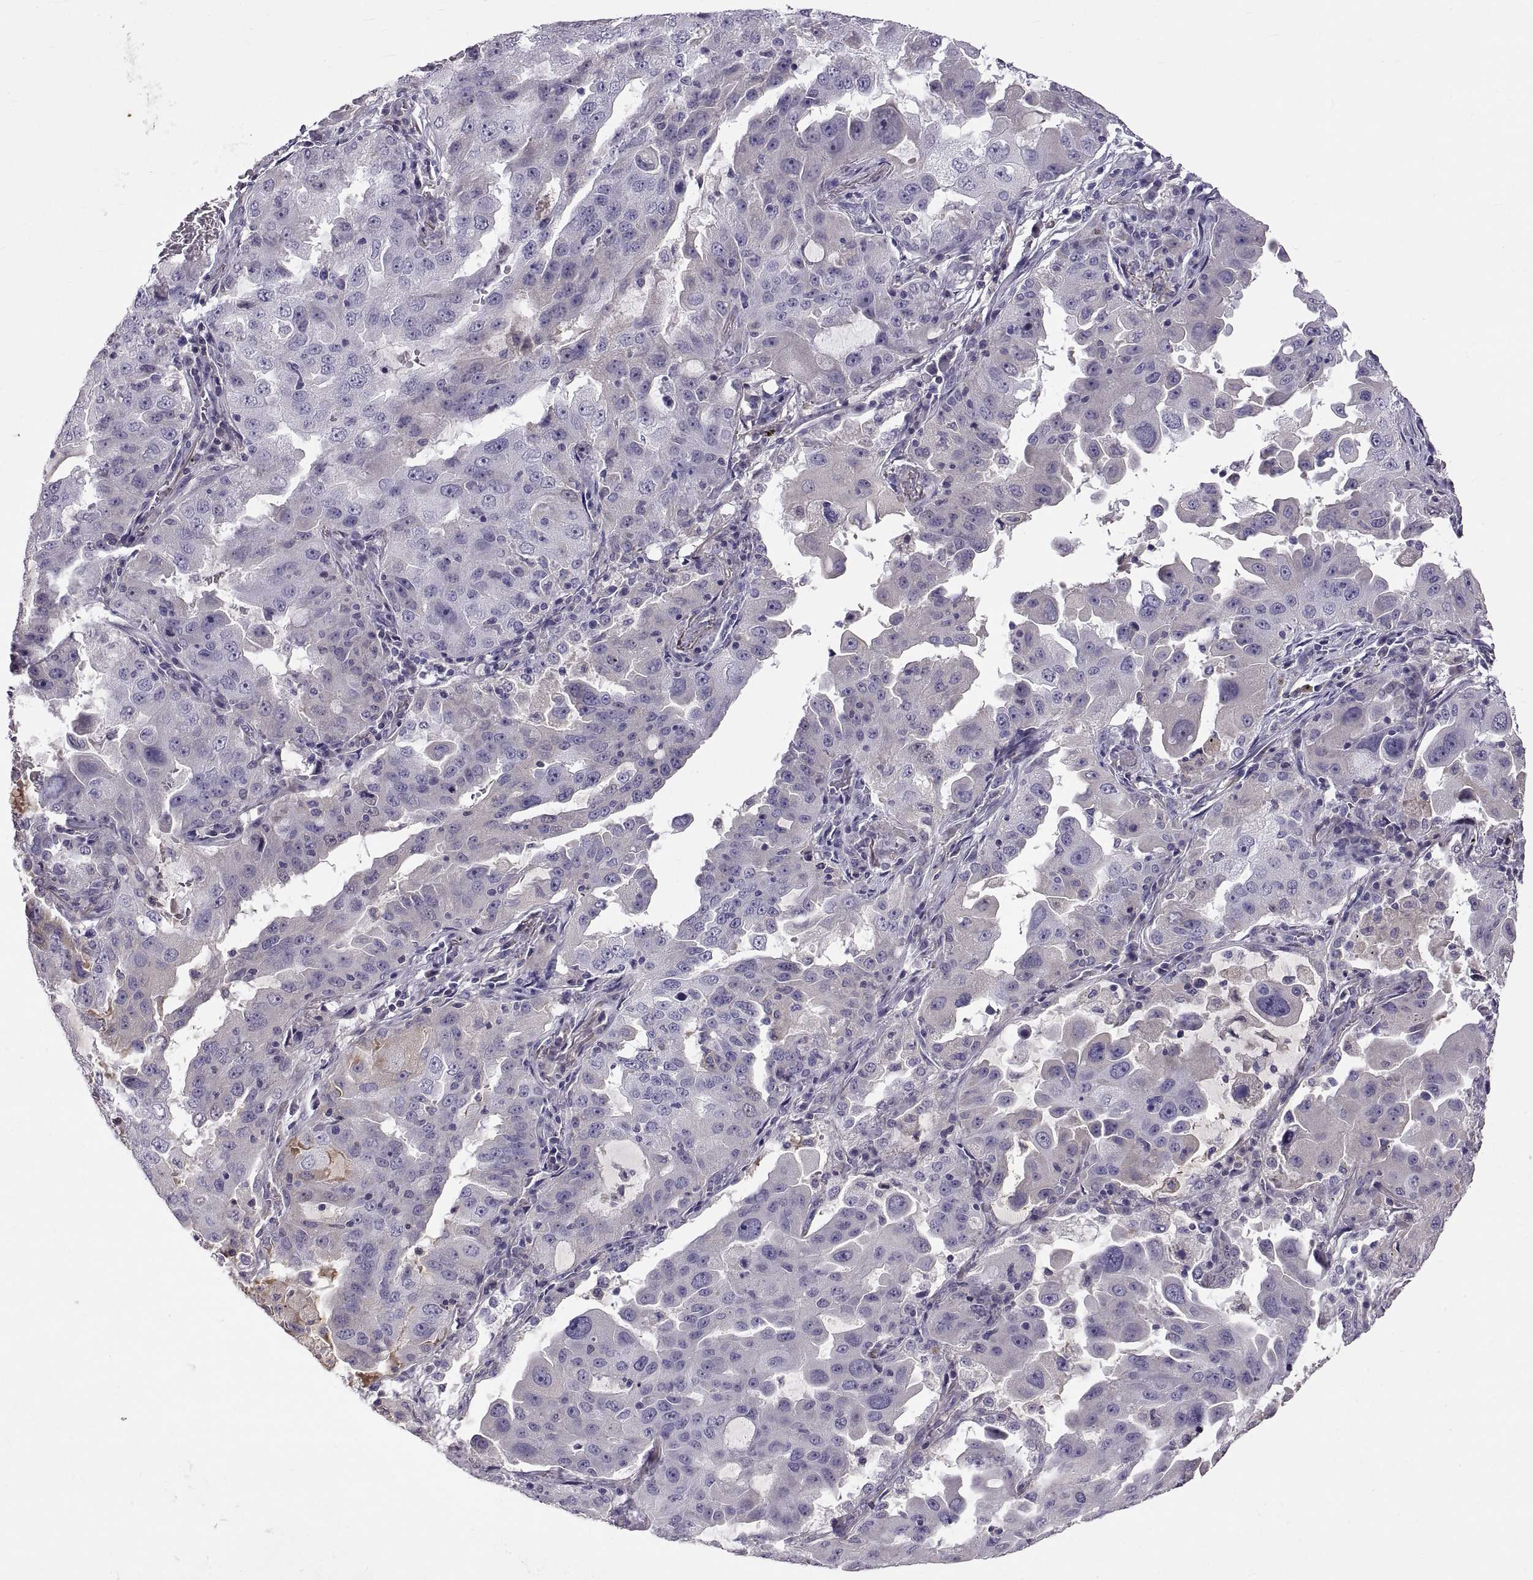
{"staining": {"intensity": "negative", "quantity": "none", "location": "none"}, "tissue": "lung cancer", "cell_type": "Tumor cells", "image_type": "cancer", "snomed": [{"axis": "morphology", "description": "Adenocarcinoma, NOS"}, {"axis": "topography", "description": "Lung"}], "caption": "High magnification brightfield microscopy of lung cancer (adenocarcinoma) stained with DAB (brown) and counterstained with hematoxylin (blue): tumor cells show no significant expression.", "gene": "ADAM32", "patient": {"sex": "female", "age": 61}}